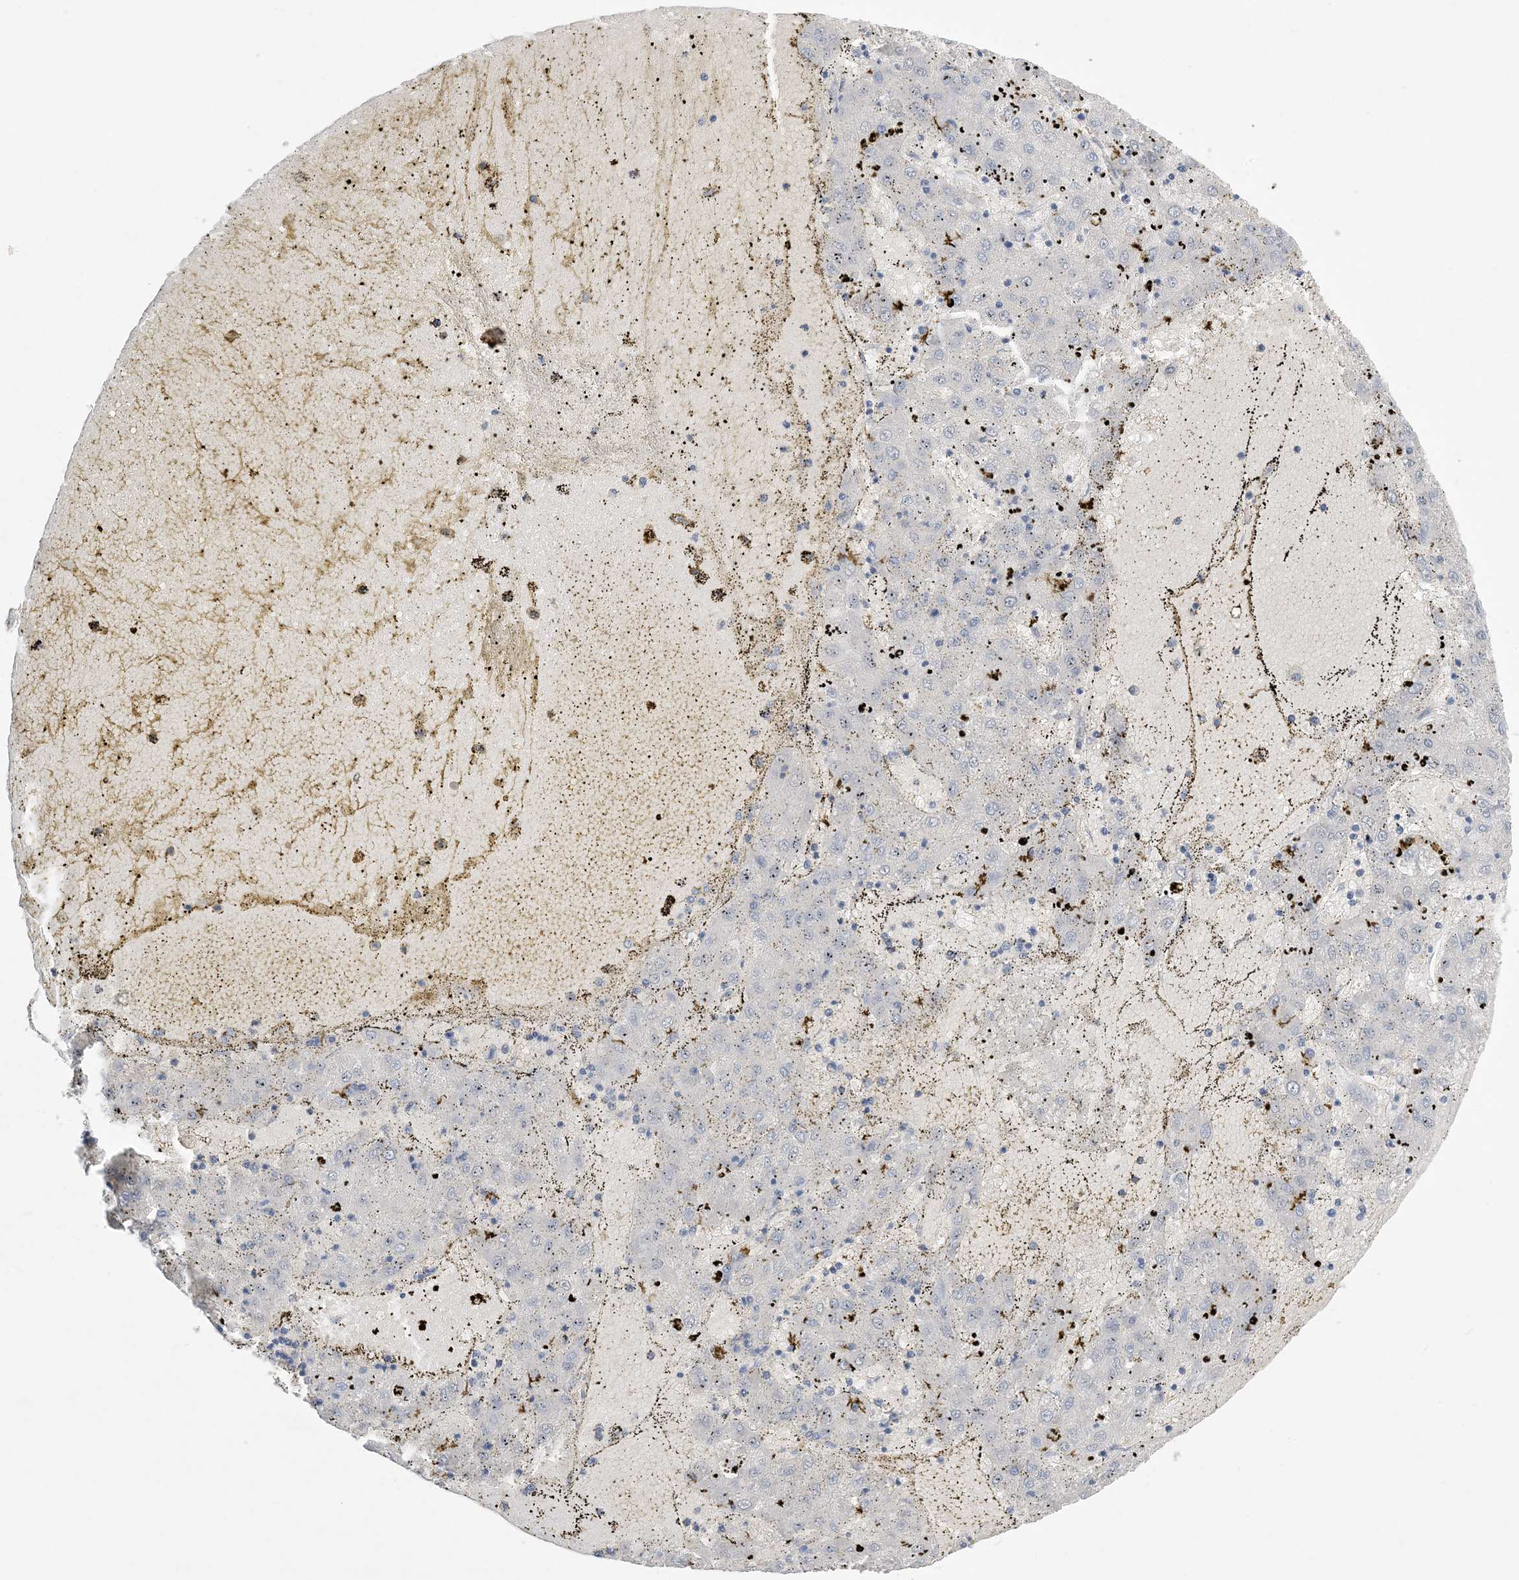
{"staining": {"intensity": "negative", "quantity": "none", "location": "none"}, "tissue": "liver cancer", "cell_type": "Tumor cells", "image_type": "cancer", "snomed": [{"axis": "morphology", "description": "Carcinoma, Hepatocellular, NOS"}, {"axis": "topography", "description": "Liver"}], "caption": "High magnification brightfield microscopy of hepatocellular carcinoma (liver) stained with DAB (brown) and counterstained with hematoxylin (blue): tumor cells show no significant expression.", "gene": "KPRP", "patient": {"sex": "male", "age": 72}}